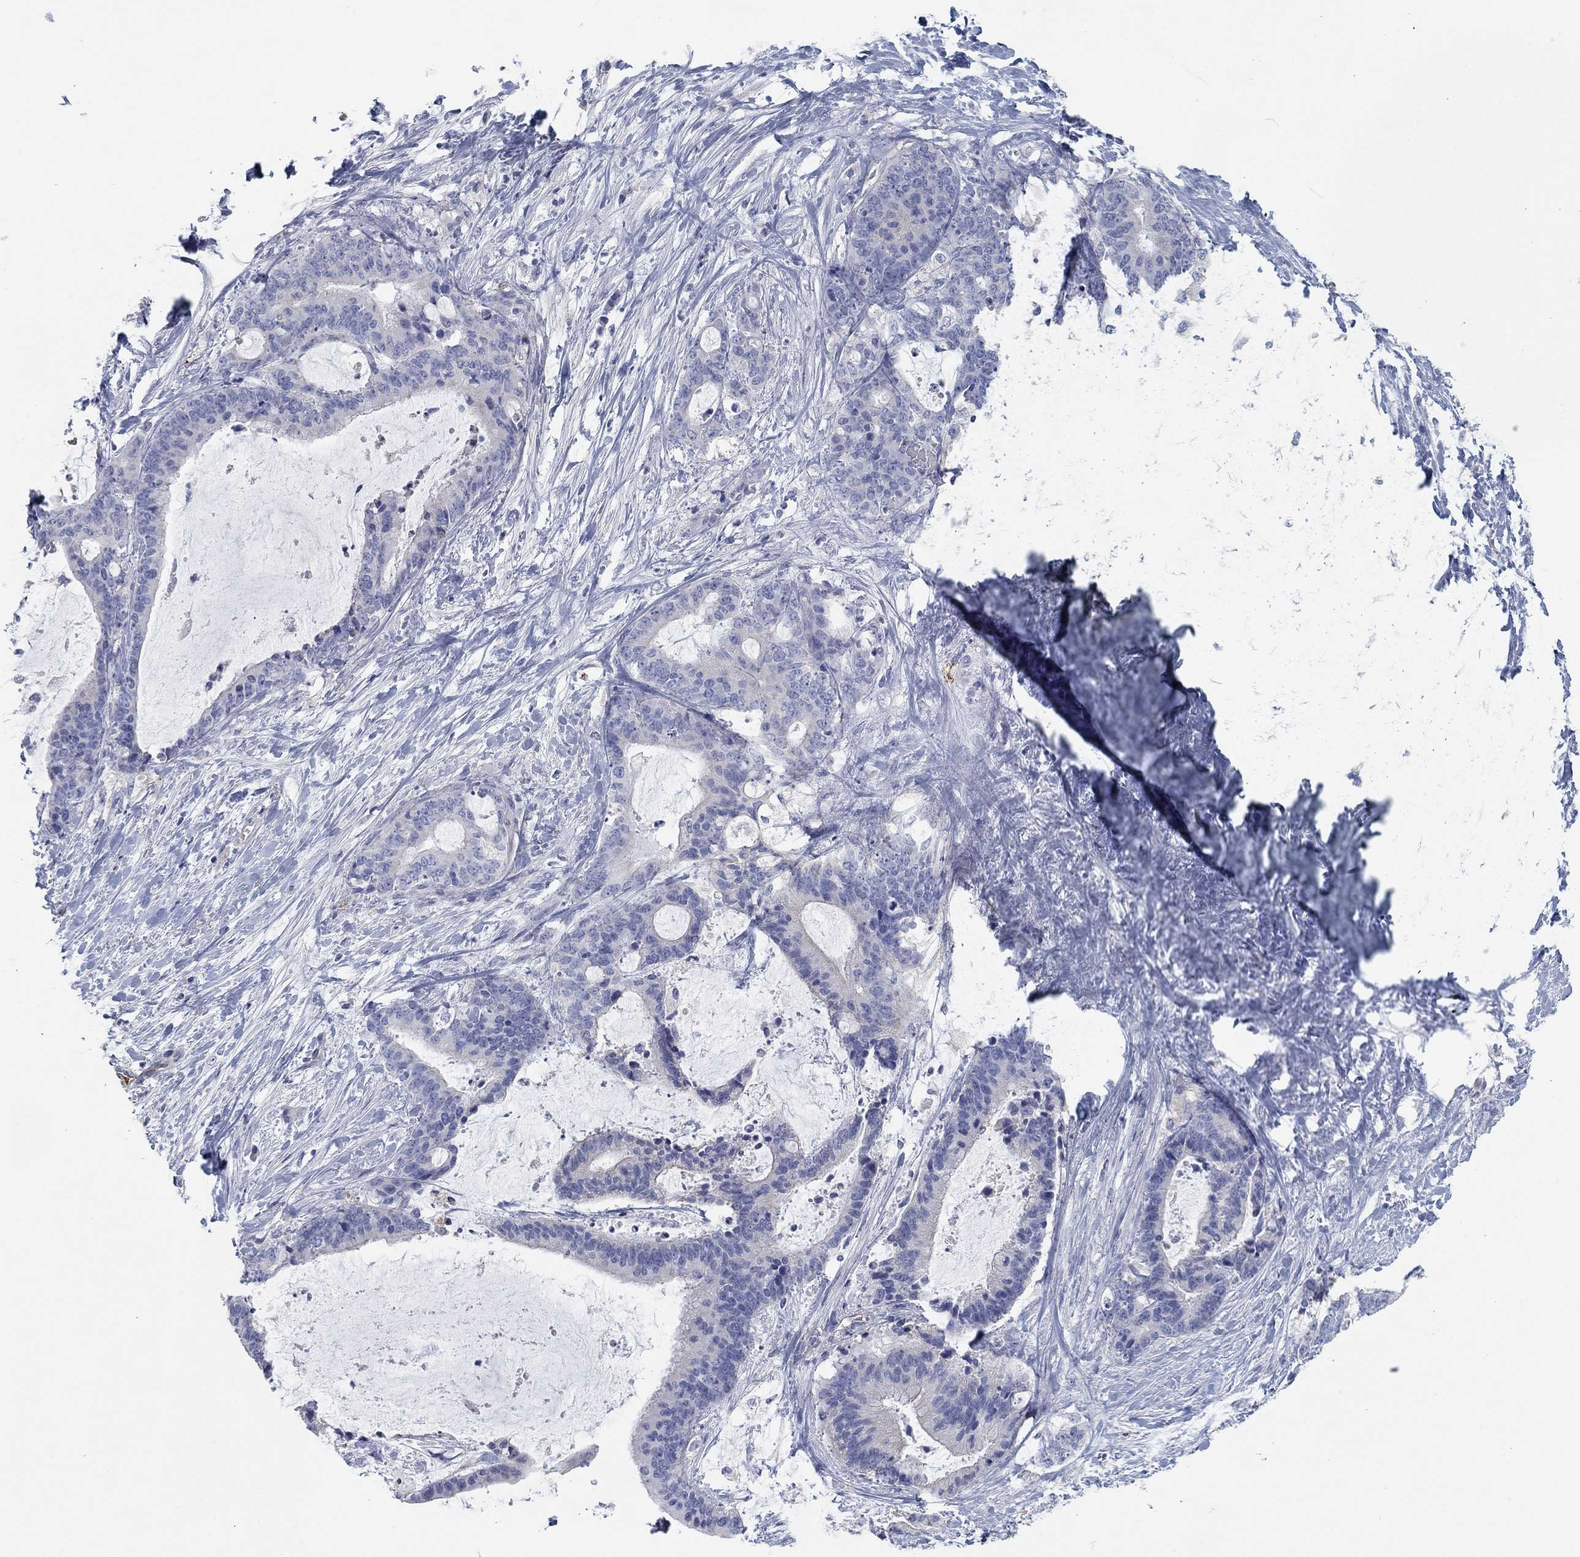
{"staining": {"intensity": "negative", "quantity": "none", "location": "none"}, "tissue": "liver cancer", "cell_type": "Tumor cells", "image_type": "cancer", "snomed": [{"axis": "morphology", "description": "Cholangiocarcinoma"}, {"axis": "topography", "description": "Liver"}], "caption": "Immunohistochemical staining of liver cancer shows no significant positivity in tumor cells. (Brightfield microscopy of DAB (3,3'-diaminobenzidine) IHC at high magnification).", "gene": "APOC3", "patient": {"sex": "female", "age": 73}}